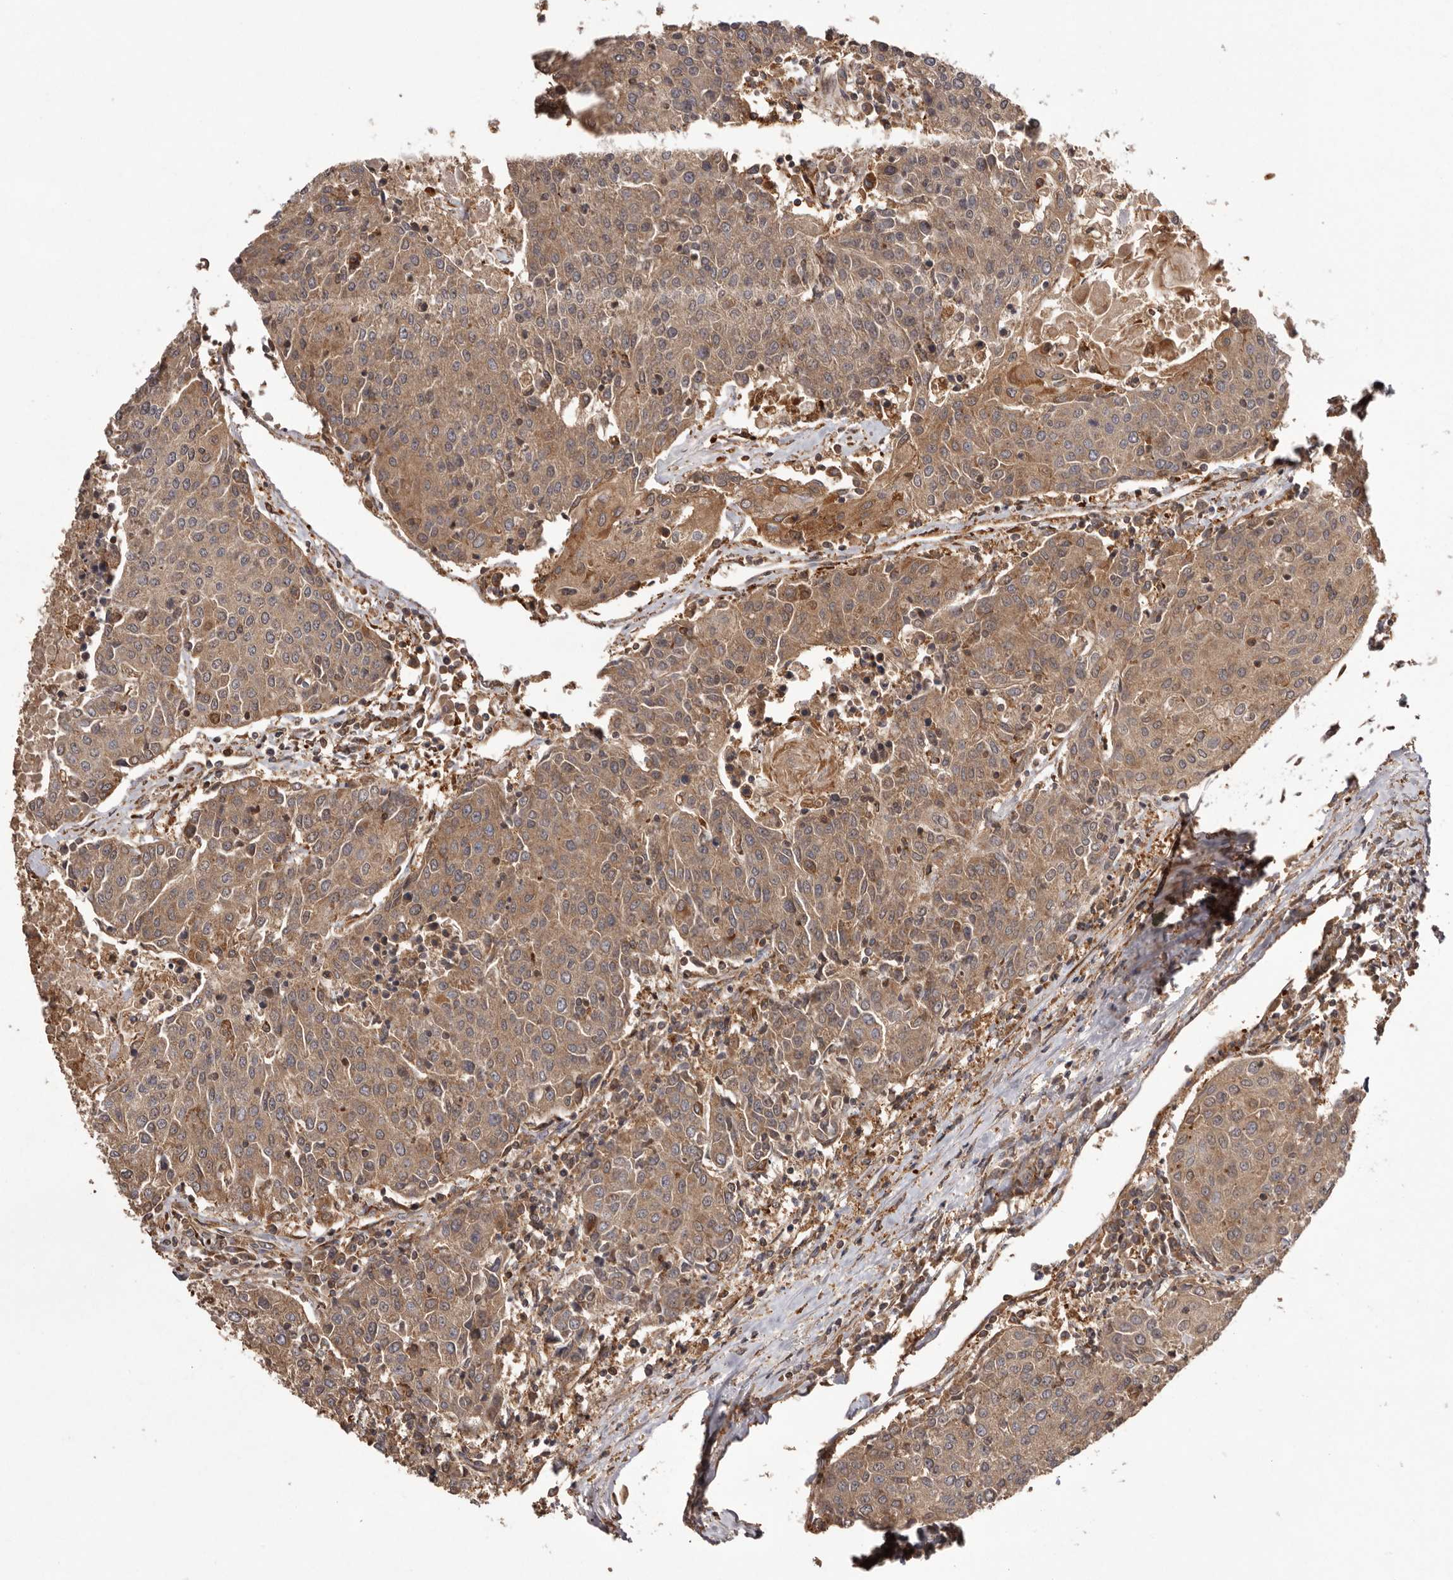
{"staining": {"intensity": "moderate", "quantity": ">75%", "location": "cytoplasmic/membranous"}, "tissue": "urothelial cancer", "cell_type": "Tumor cells", "image_type": "cancer", "snomed": [{"axis": "morphology", "description": "Urothelial carcinoma, High grade"}, {"axis": "topography", "description": "Urinary bladder"}], "caption": "Urothelial cancer was stained to show a protein in brown. There is medium levels of moderate cytoplasmic/membranous expression in about >75% of tumor cells. (Stains: DAB (3,3'-diaminobenzidine) in brown, nuclei in blue, Microscopy: brightfield microscopy at high magnification).", "gene": "SLC22A3", "patient": {"sex": "female", "age": 85}}